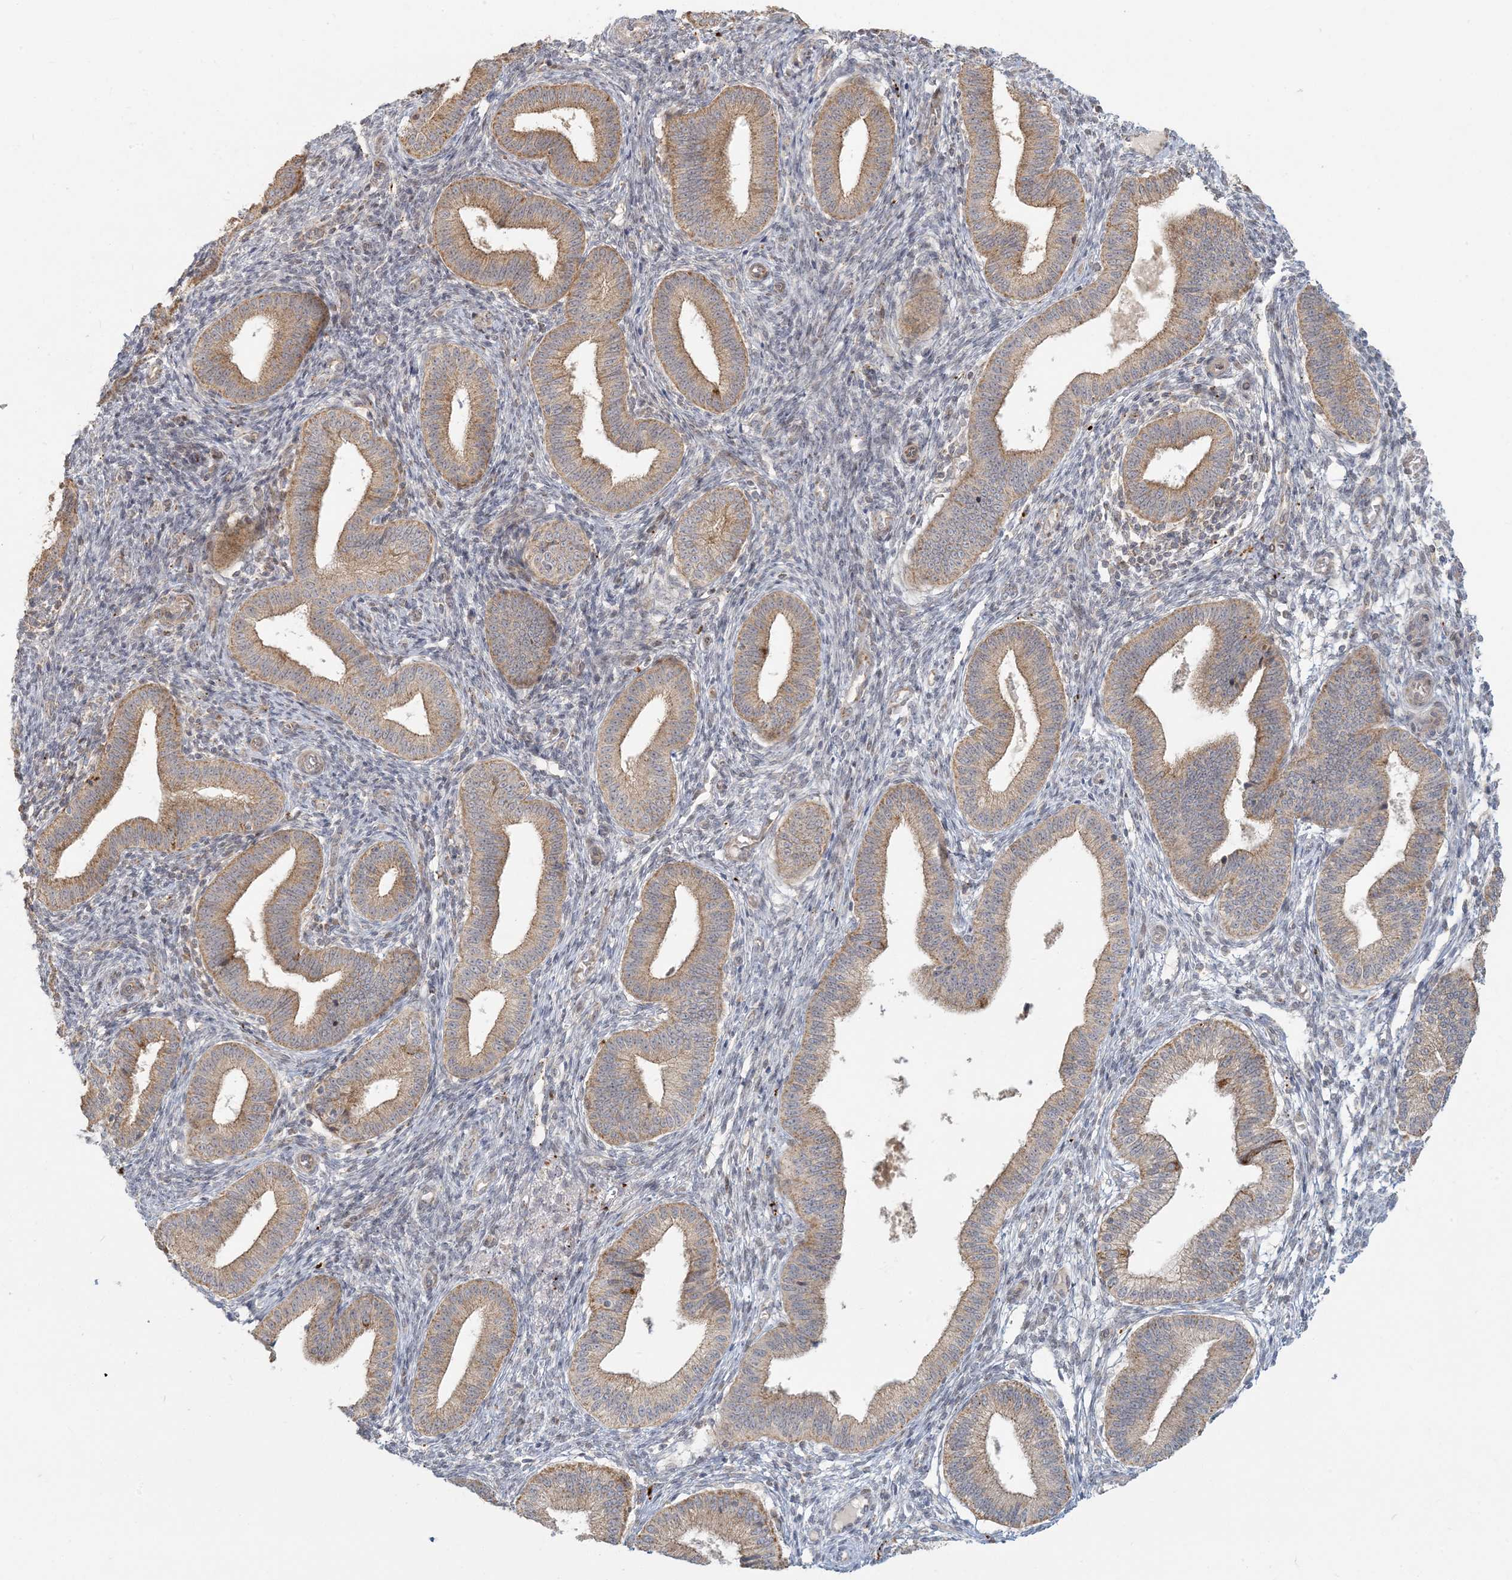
{"staining": {"intensity": "weak", "quantity": "<25%", "location": "cytoplasmic/membranous"}, "tissue": "endometrium", "cell_type": "Cells in endometrial stroma", "image_type": "normal", "snomed": [{"axis": "morphology", "description": "Normal tissue, NOS"}, {"axis": "topography", "description": "Endometrium"}], "caption": "This is a photomicrograph of immunohistochemistry staining of normal endometrium, which shows no expression in cells in endometrial stroma.", "gene": "MCAT", "patient": {"sex": "female", "age": 39}}